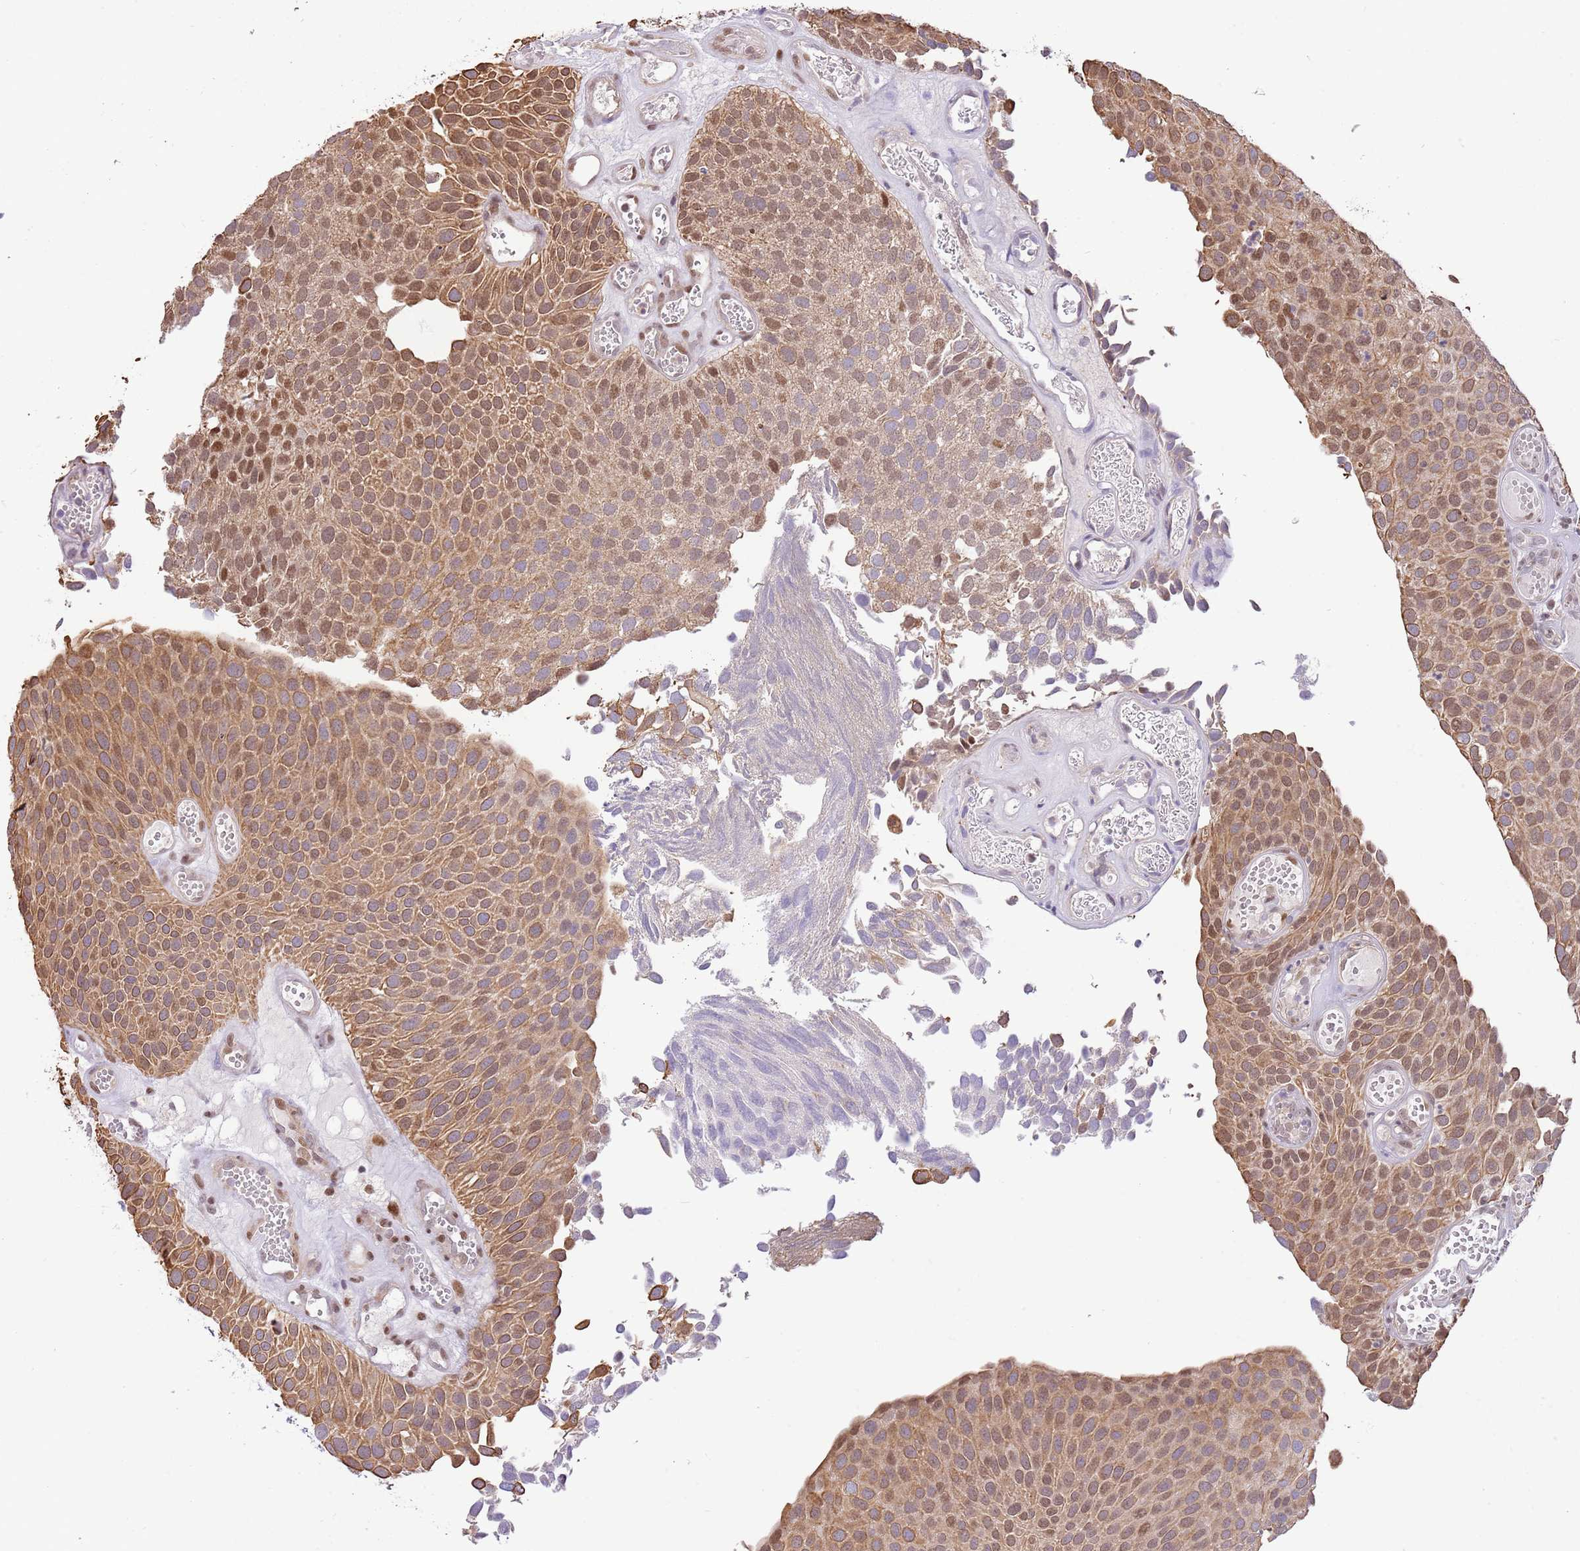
{"staining": {"intensity": "moderate", "quantity": ">75%", "location": "cytoplasmic/membranous,nuclear"}, "tissue": "urothelial cancer", "cell_type": "Tumor cells", "image_type": "cancer", "snomed": [{"axis": "morphology", "description": "Urothelial carcinoma, Low grade"}, {"axis": "topography", "description": "Urinary bladder"}], "caption": "Immunohistochemical staining of urothelial cancer exhibits medium levels of moderate cytoplasmic/membranous and nuclear protein expression in about >75% of tumor cells.", "gene": "RFK", "patient": {"sex": "male", "age": 89}}